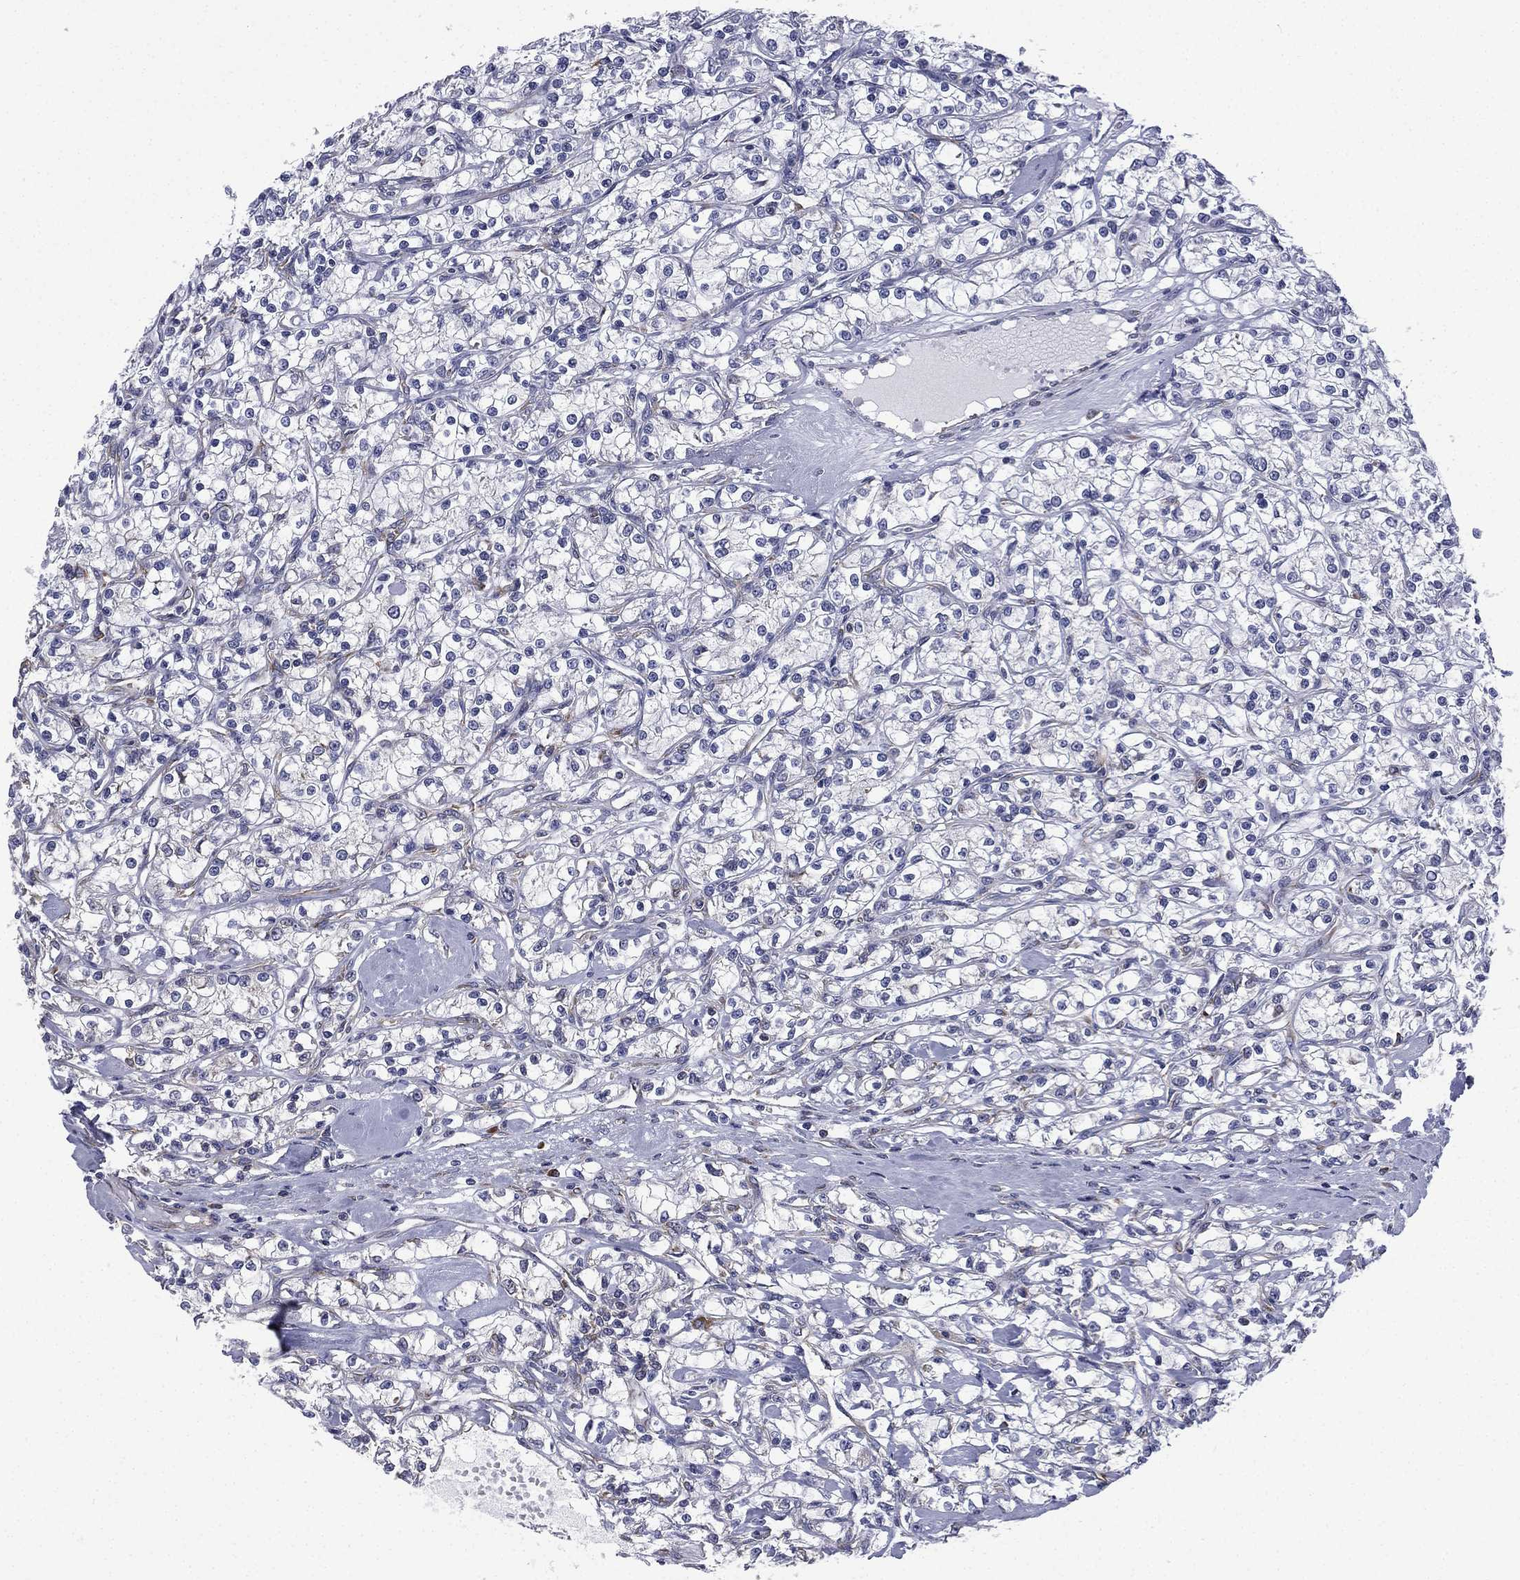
{"staining": {"intensity": "negative", "quantity": "none", "location": "none"}, "tissue": "renal cancer", "cell_type": "Tumor cells", "image_type": "cancer", "snomed": [{"axis": "morphology", "description": "Adenocarcinoma, NOS"}, {"axis": "topography", "description": "Kidney"}], "caption": "This is an IHC image of human adenocarcinoma (renal). There is no expression in tumor cells.", "gene": "FARSA", "patient": {"sex": "female", "age": 59}}